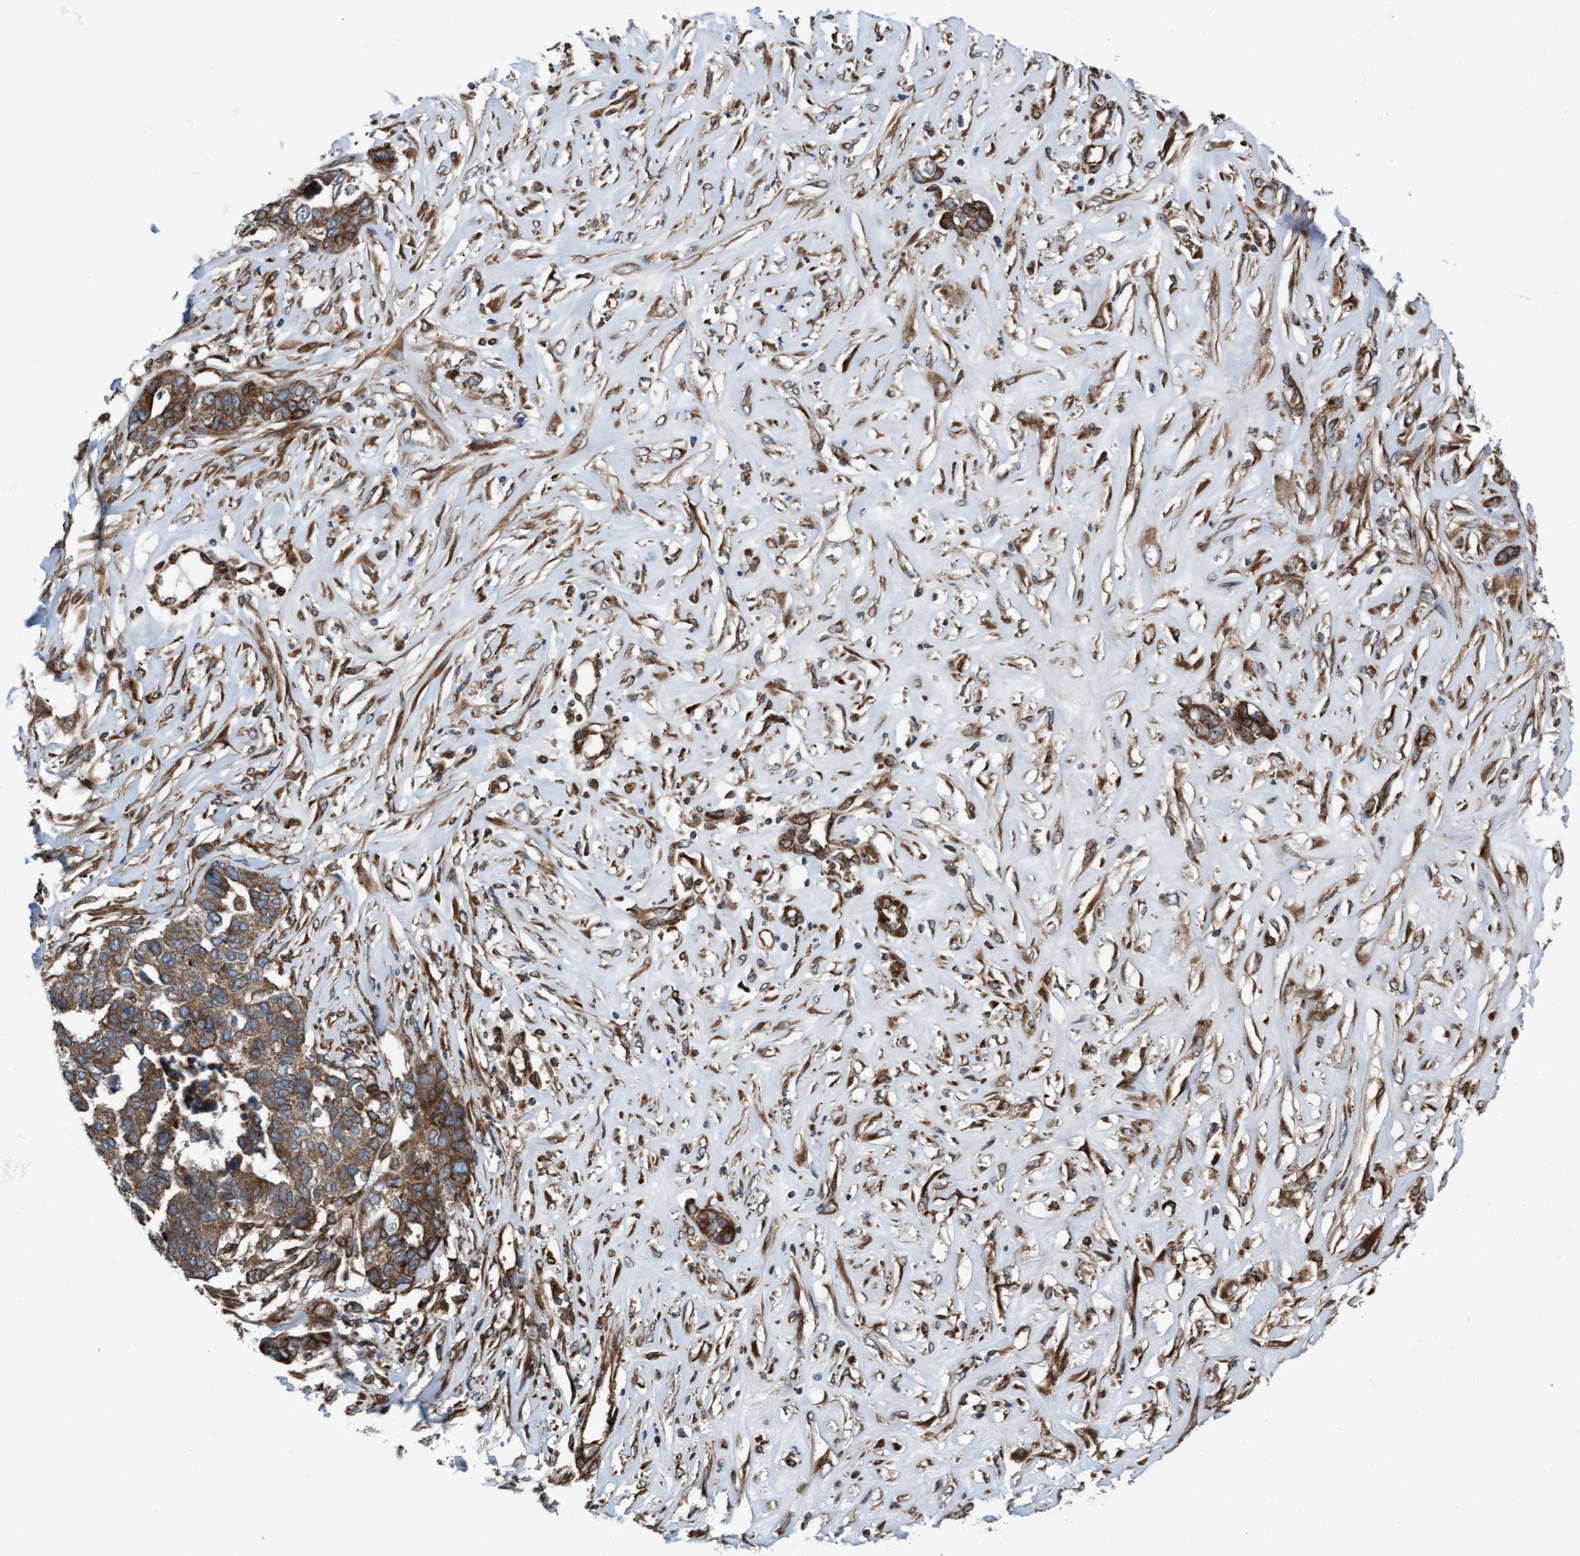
{"staining": {"intensity": "moderate", "quantity": ">75%", "location": "cytoplasmic/membranous"}, "tissue": "ovarian cancer", "cell_type": "Tumor cells", "image_type": "cancer", "snomed": [{"axis": "morphology", "description": "Cystadenocarcinoma, serous, NOS"}, {"axis": "topography", "description": "Ovary"}], "caption": "An image showing moderate cytoplasmic/membranous positivity in about >75% of tumor cells in ovarian cancer, as visualized by brown immunohistochemical staining.", "gene": "RAP1GAP2", "patient": {"sex": "female", "age": 44}}